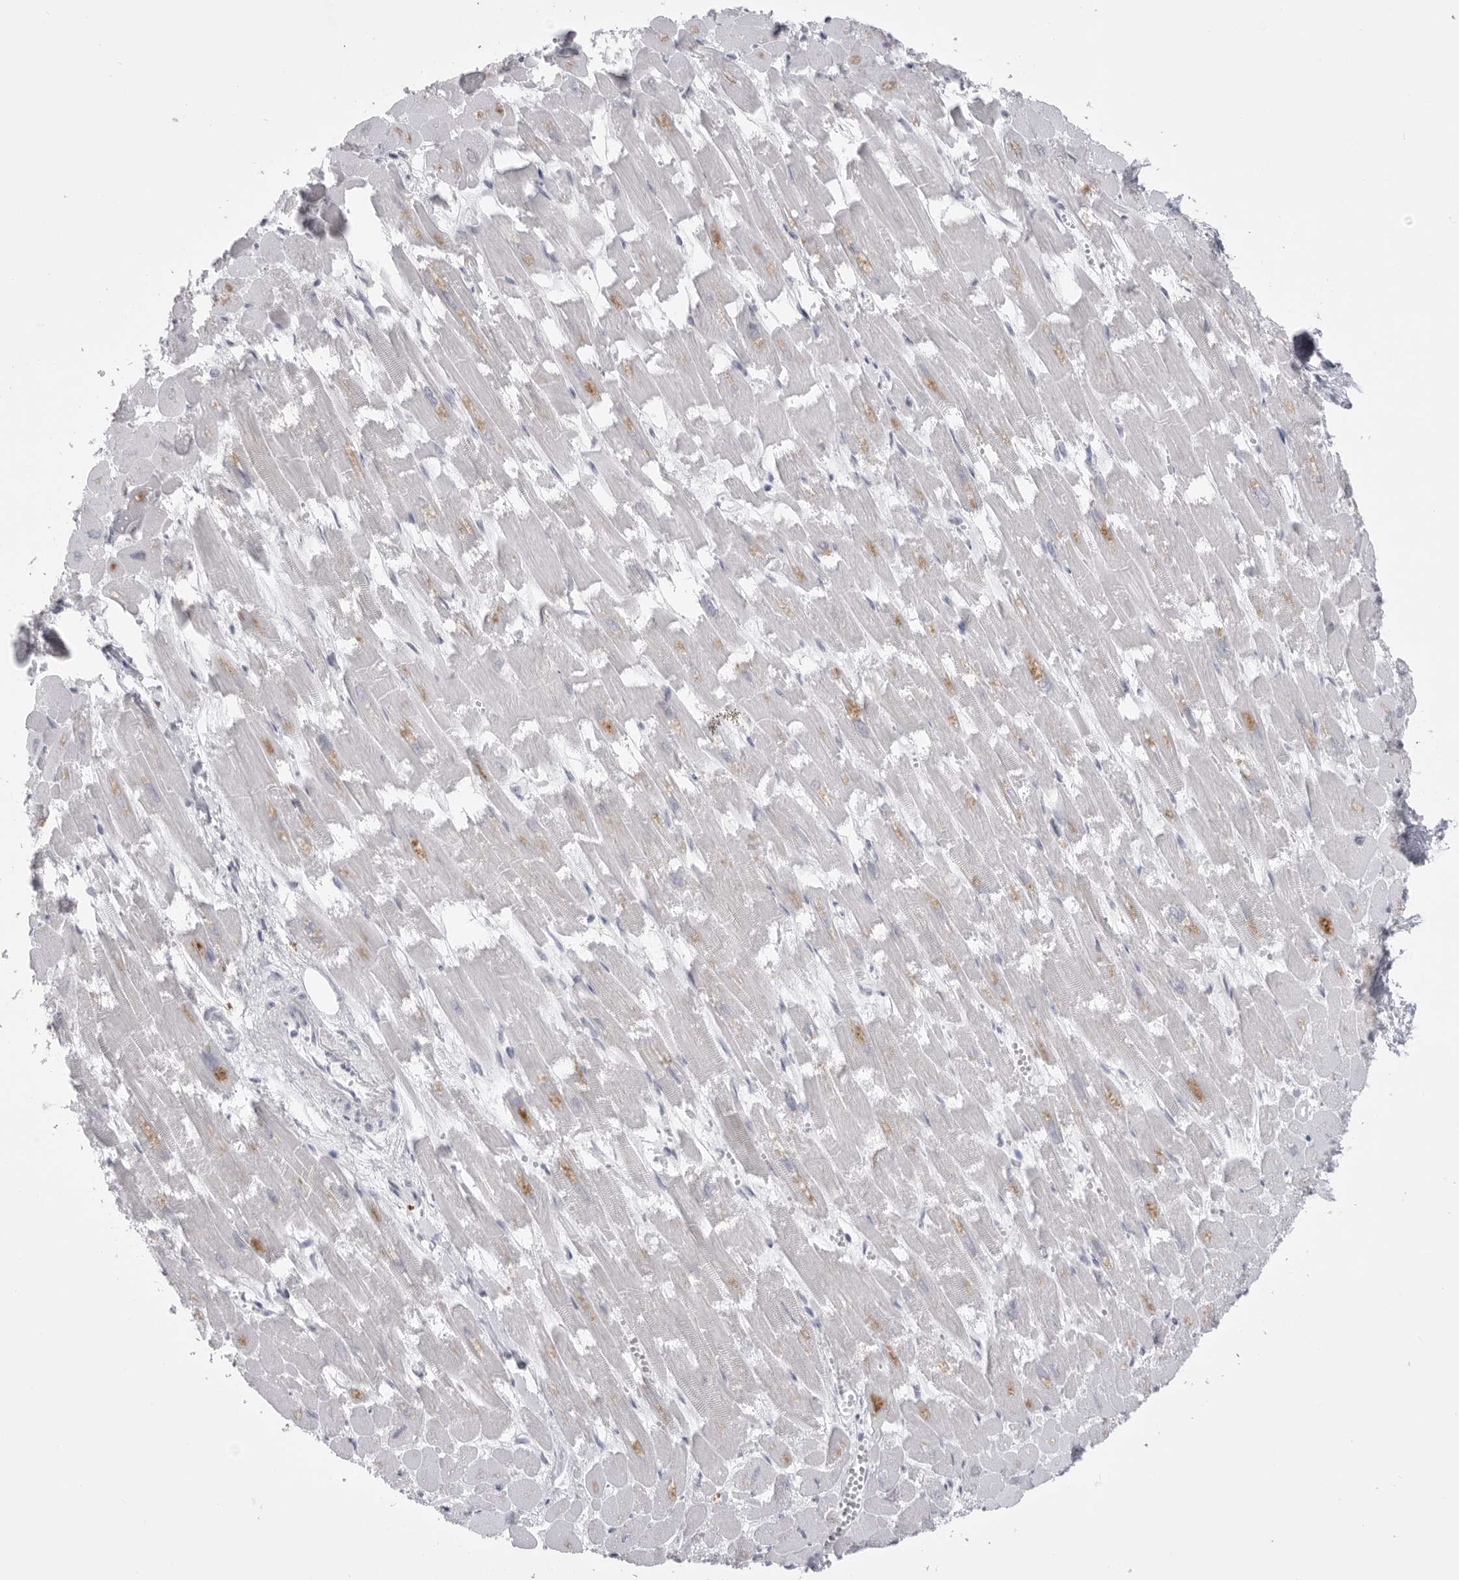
{"staining": {"intensity": "weak", "quantity": "<25%", "location": "cytoplasmic/membranous"}, "tissue": "heart muscle", "cell_type": "Cardiomyocytes", "image_type": "normal", "snomed": [{"axis": "morphology", "description": "Normal tissue, NOS"}, {"axis": "topography", "description": "Heart"}], "caption": "DAB immunohistochemical staining of benign heart muscle demonstrates no significant expression in cardiomyocytes. (DAB immunohistochemistry with hematoxylin counter stain).", "gene": "ZBTB7B", "patient": {"sex": "male", "age": 54}}